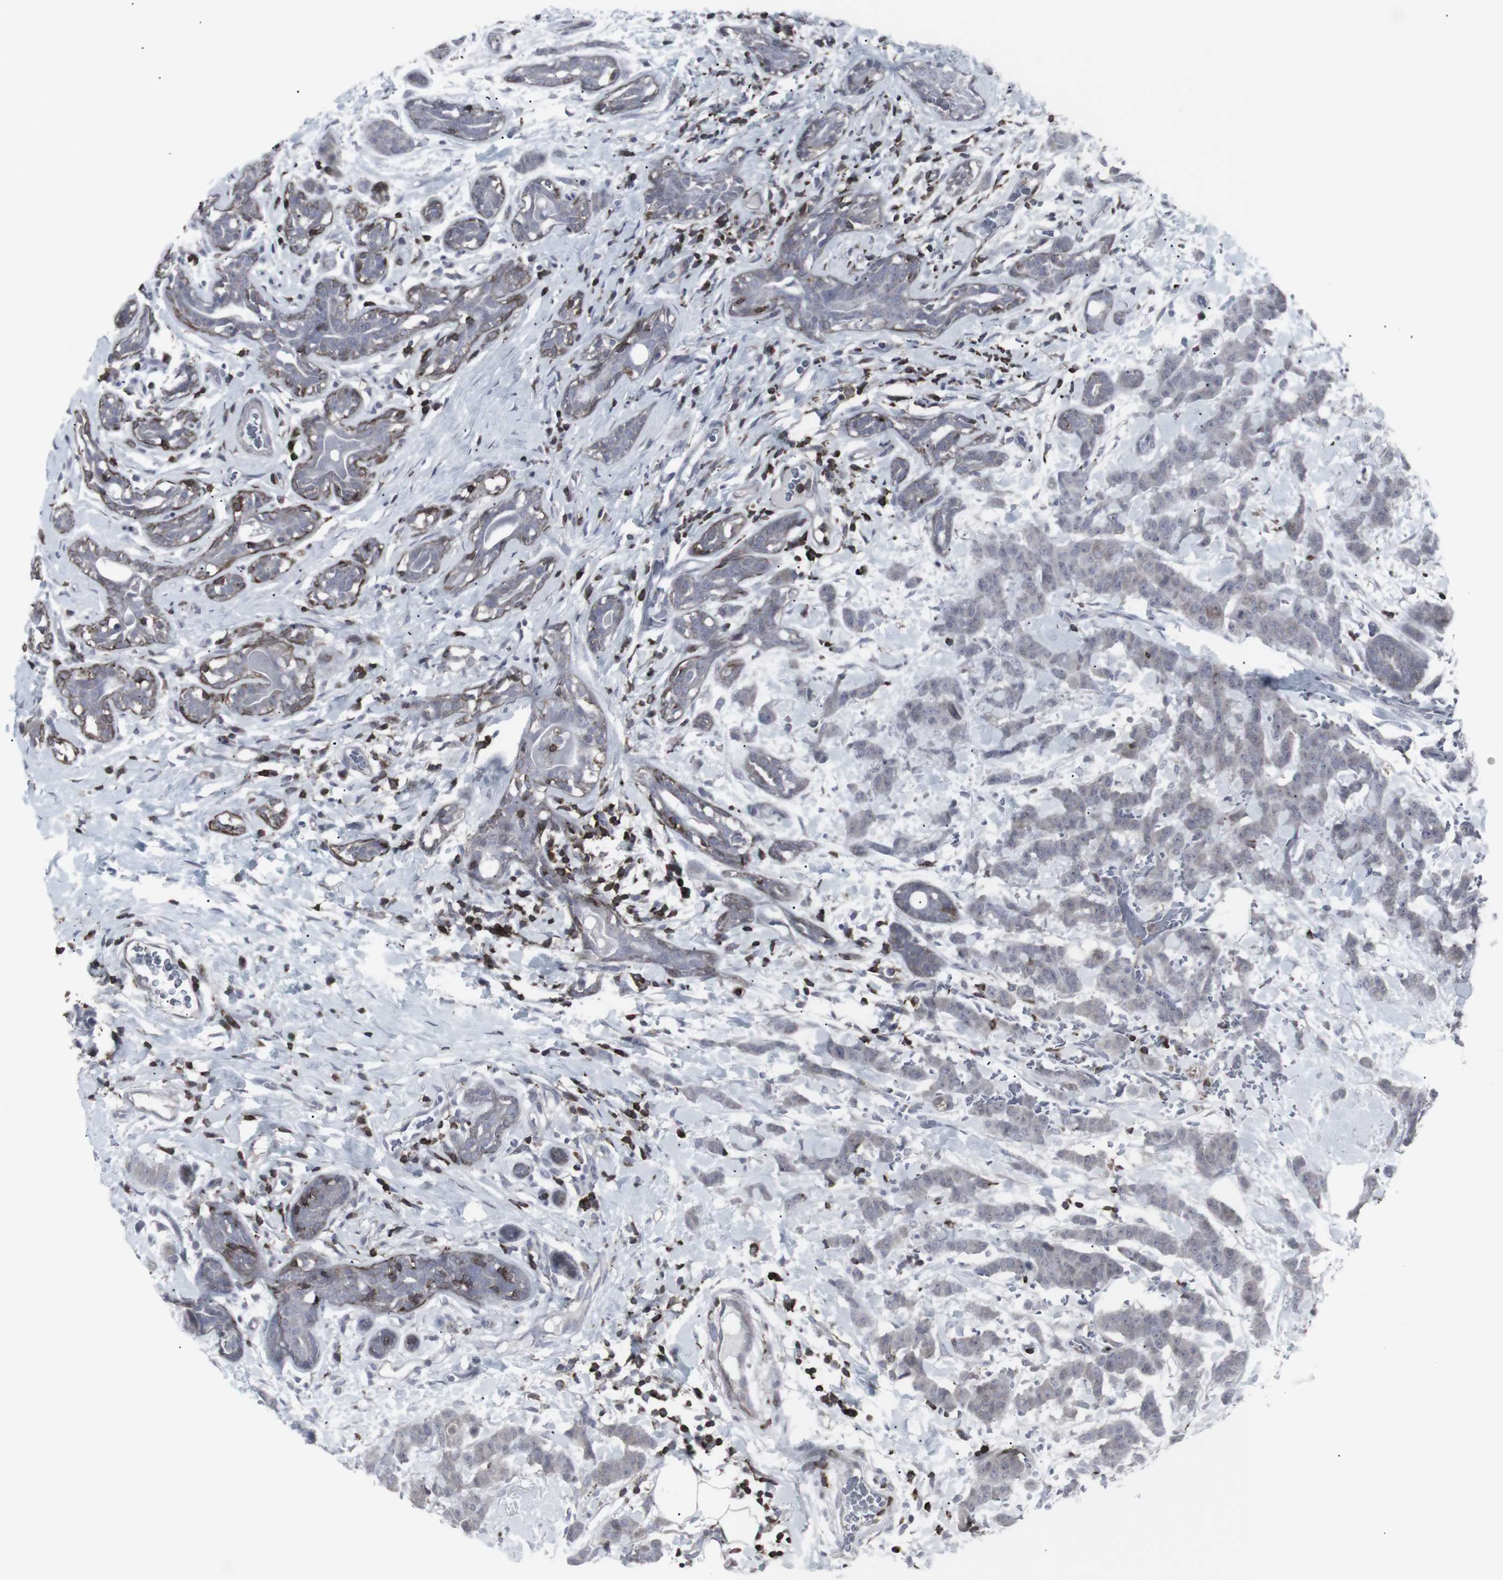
{"staining": {"intensity": "weak", "quantity": "<25%", "location": "cytoplasmic/membranous"}, "tissue": "breast cancer", "cell_type": "Tumor cells", "image_type": "cancer", "snomed": [{"axis": "morphology", "description": "Normal tissue, NOS"}, {"axis": "morphology", "description": "Duct carcinoma"}, {"axis": "topography", "description": "Breast"}], "caption": "Immunohistochemistry (IHC) histopathology image of breast cancer stained for a protein (brown), which exhibits no positivity in tumor cells.", "gene": "APOBEC2", "patient": {"sex": "female", "age": 40}}